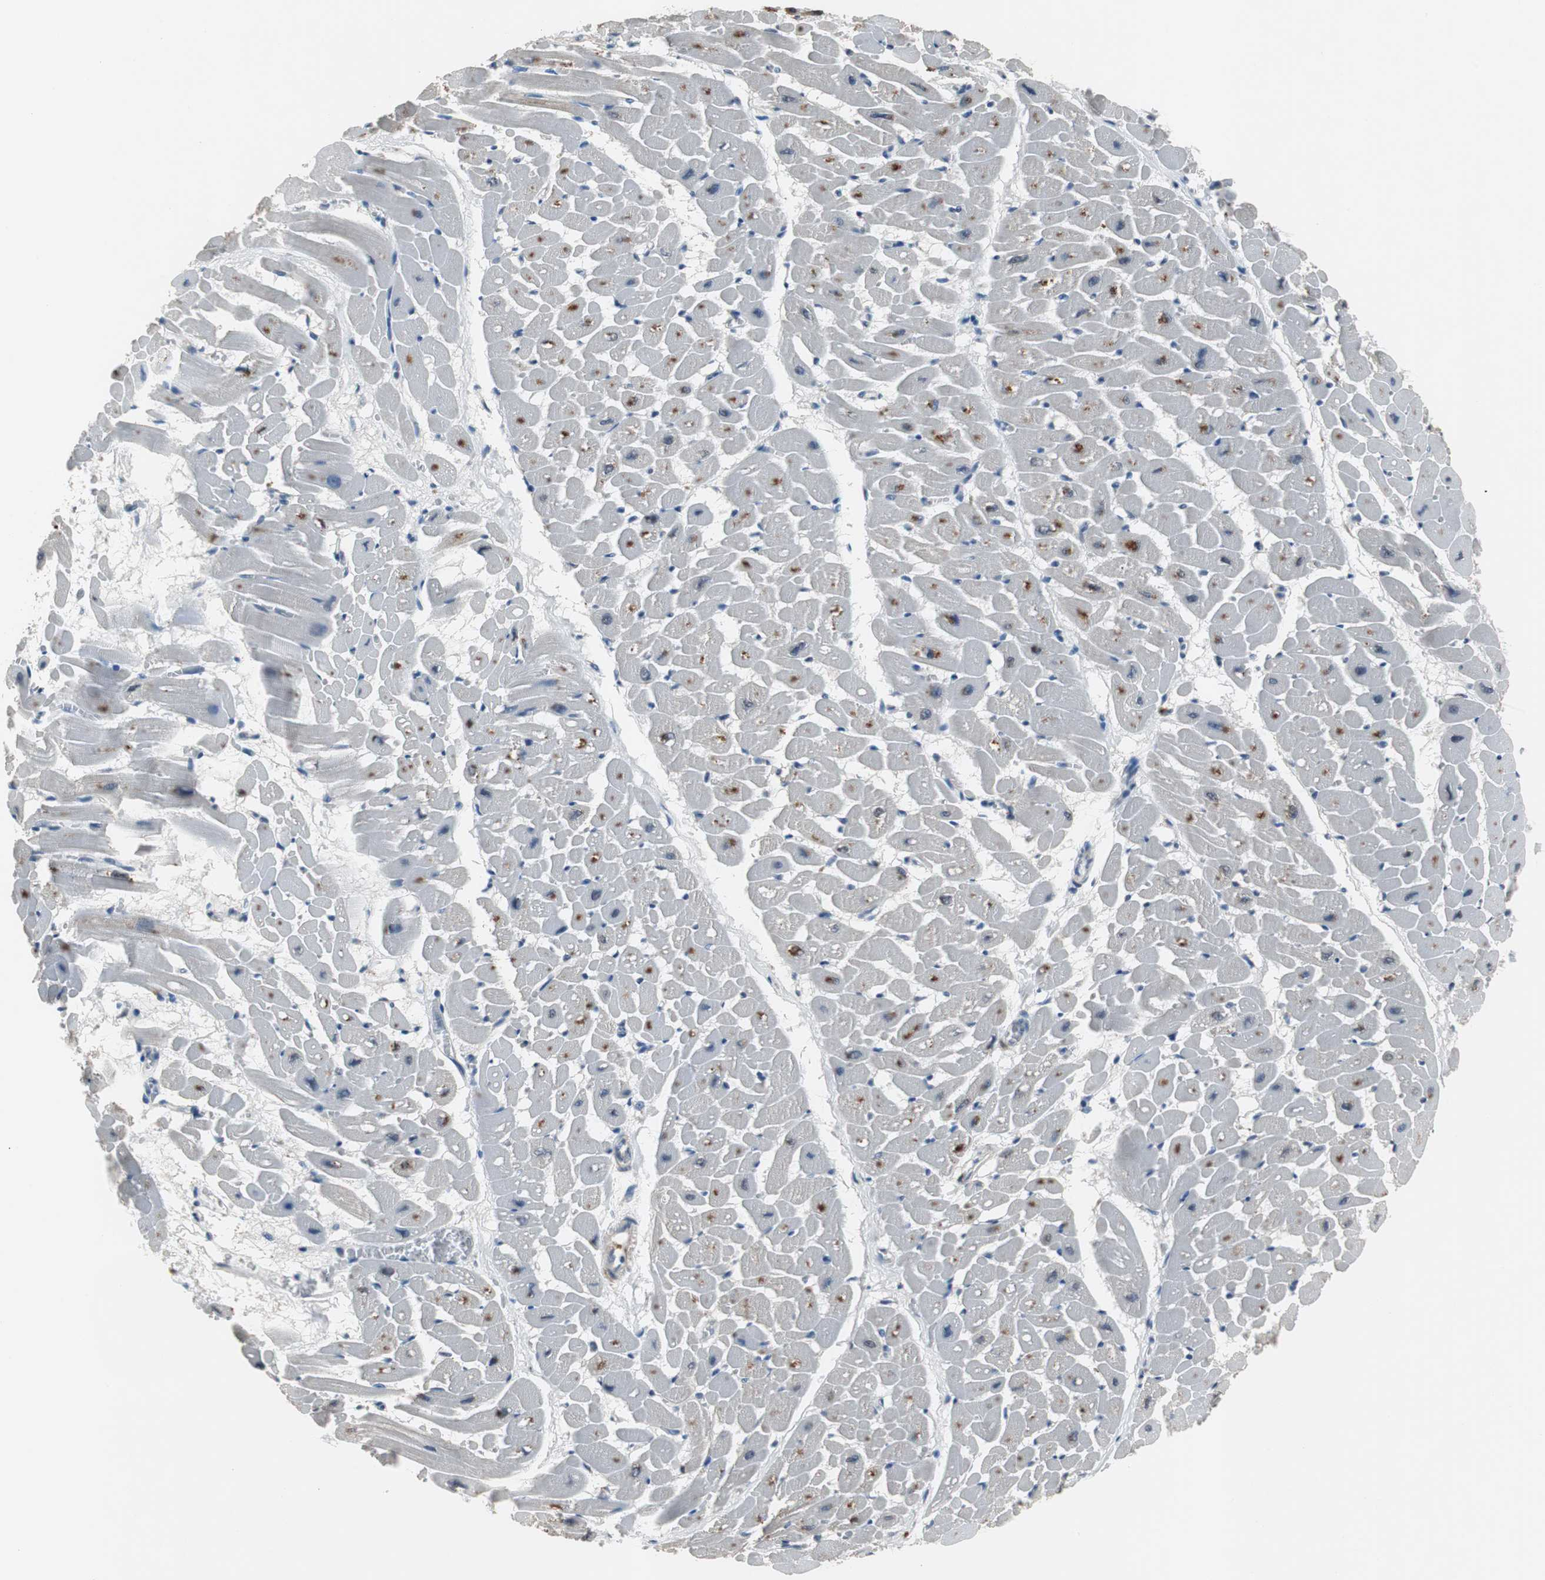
{"staining": {"intensity": "negative", "quantity": "none", "location": "none"}, "tissue": "heart muscle", "cell_type": "Cardiomyocytes", "image_type": "normal", "snomed": [{"axis": "morphology", "description": "Normal tissue, NOS"}, {"axis": "topography", "description": "Heart"}], "caption": "This is a image of immunohistochemistry (IHC) staining of normal heart muscle, which shows no staining in cardiomyocytes.", "gene": "PCYT1B", "patient": {"sex": "male", "age": 45}}